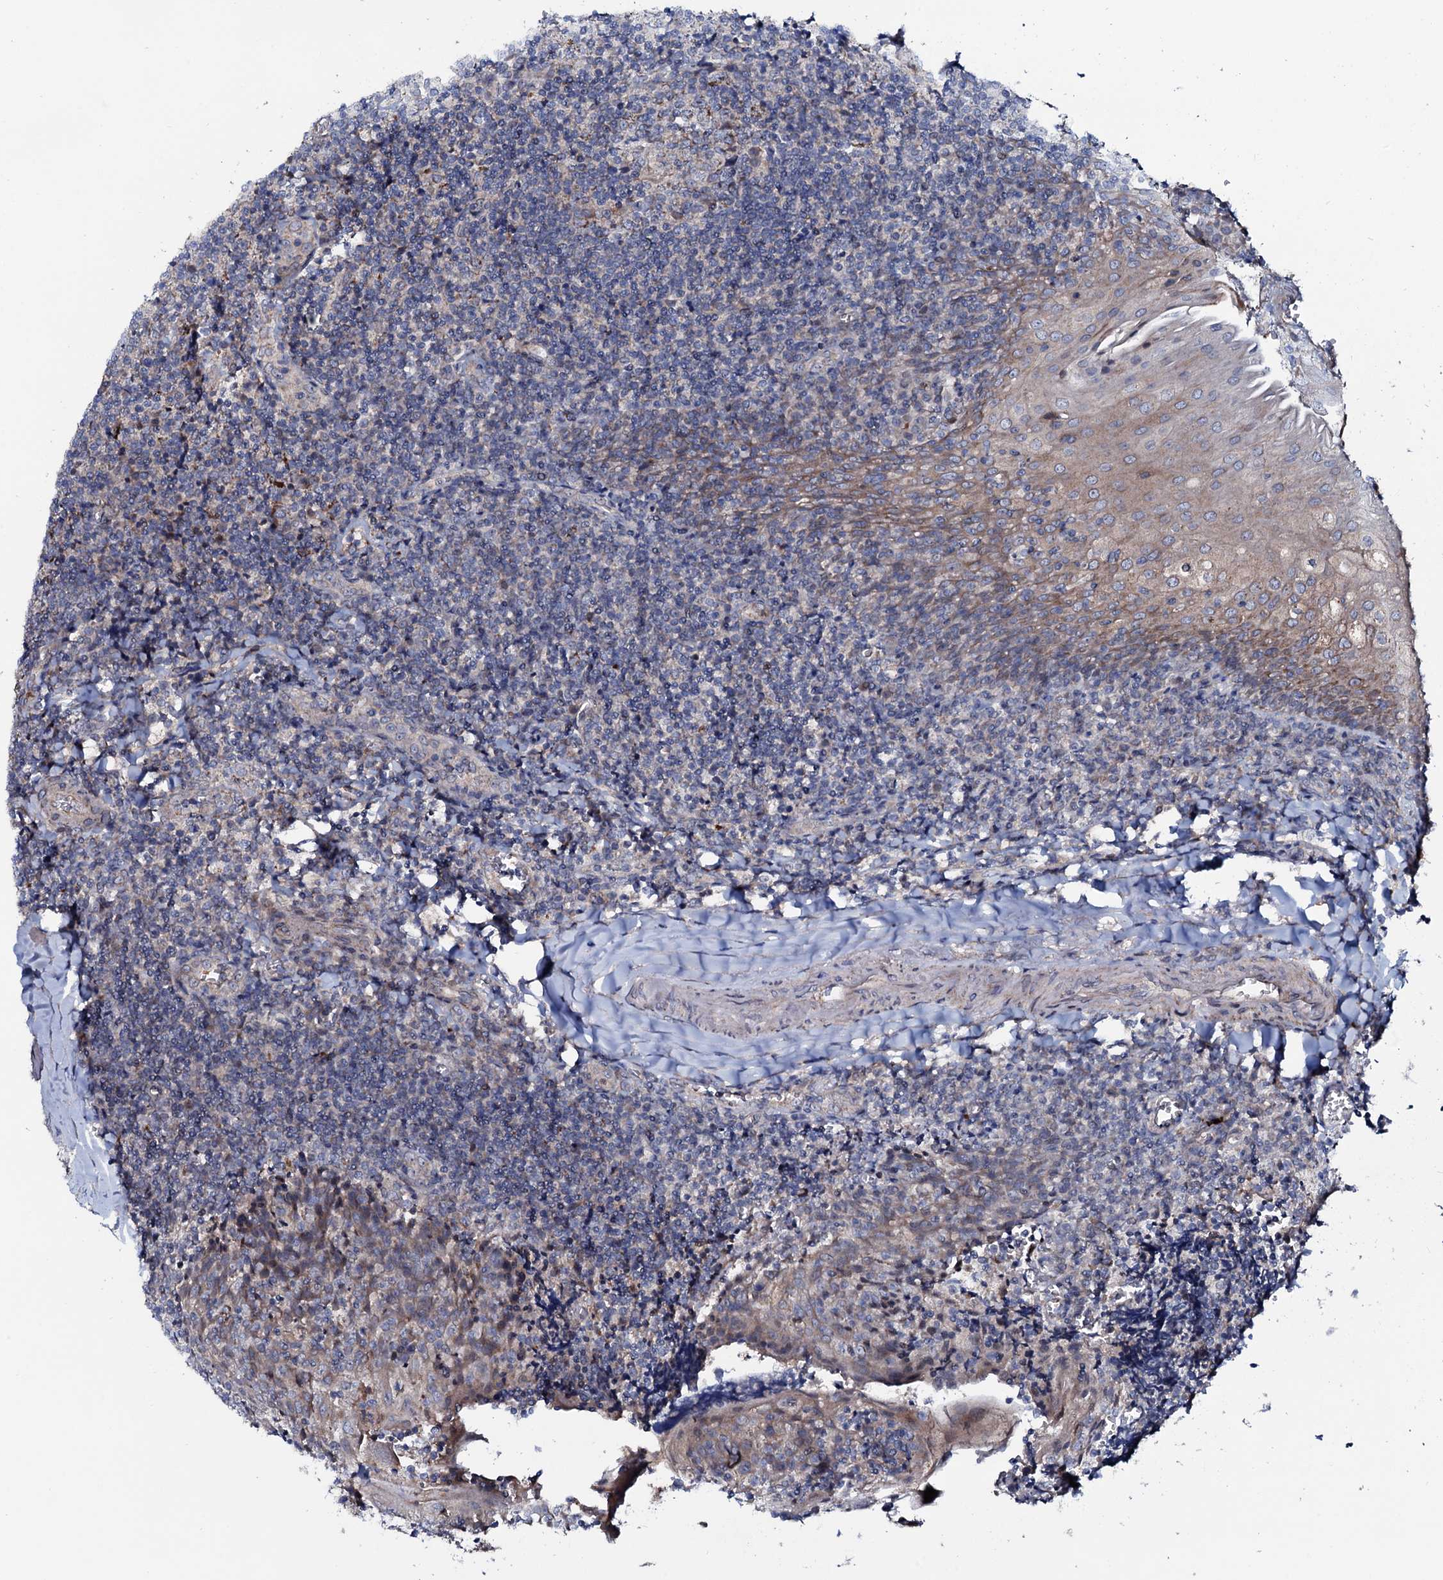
{"staining": {"intensity": "moderate", "quantity": "<25%", "location": "cytoplasmic/membranous"}, "tissue": "tonsil", "cell_type": "Germinal center cells", "image_type": "normal", "snomed": [{"axis": "morphology", "description": "Normal tissue, NOS"}, {"axis": "topography", "description": "Tonsil"}], "caption": "A brown stain highlights moderate cytoplasmic/membranous staining of a protein in germinal center cells of unremarkable human tonsil. The staining was performed using DAB to visualize the protein expression in brown, while the nuclei were stained in blue with hematoxylin (Magnification: 20x).", "gene": "PPP1R3D", "patient": {"sex": "male", "age": 27}}